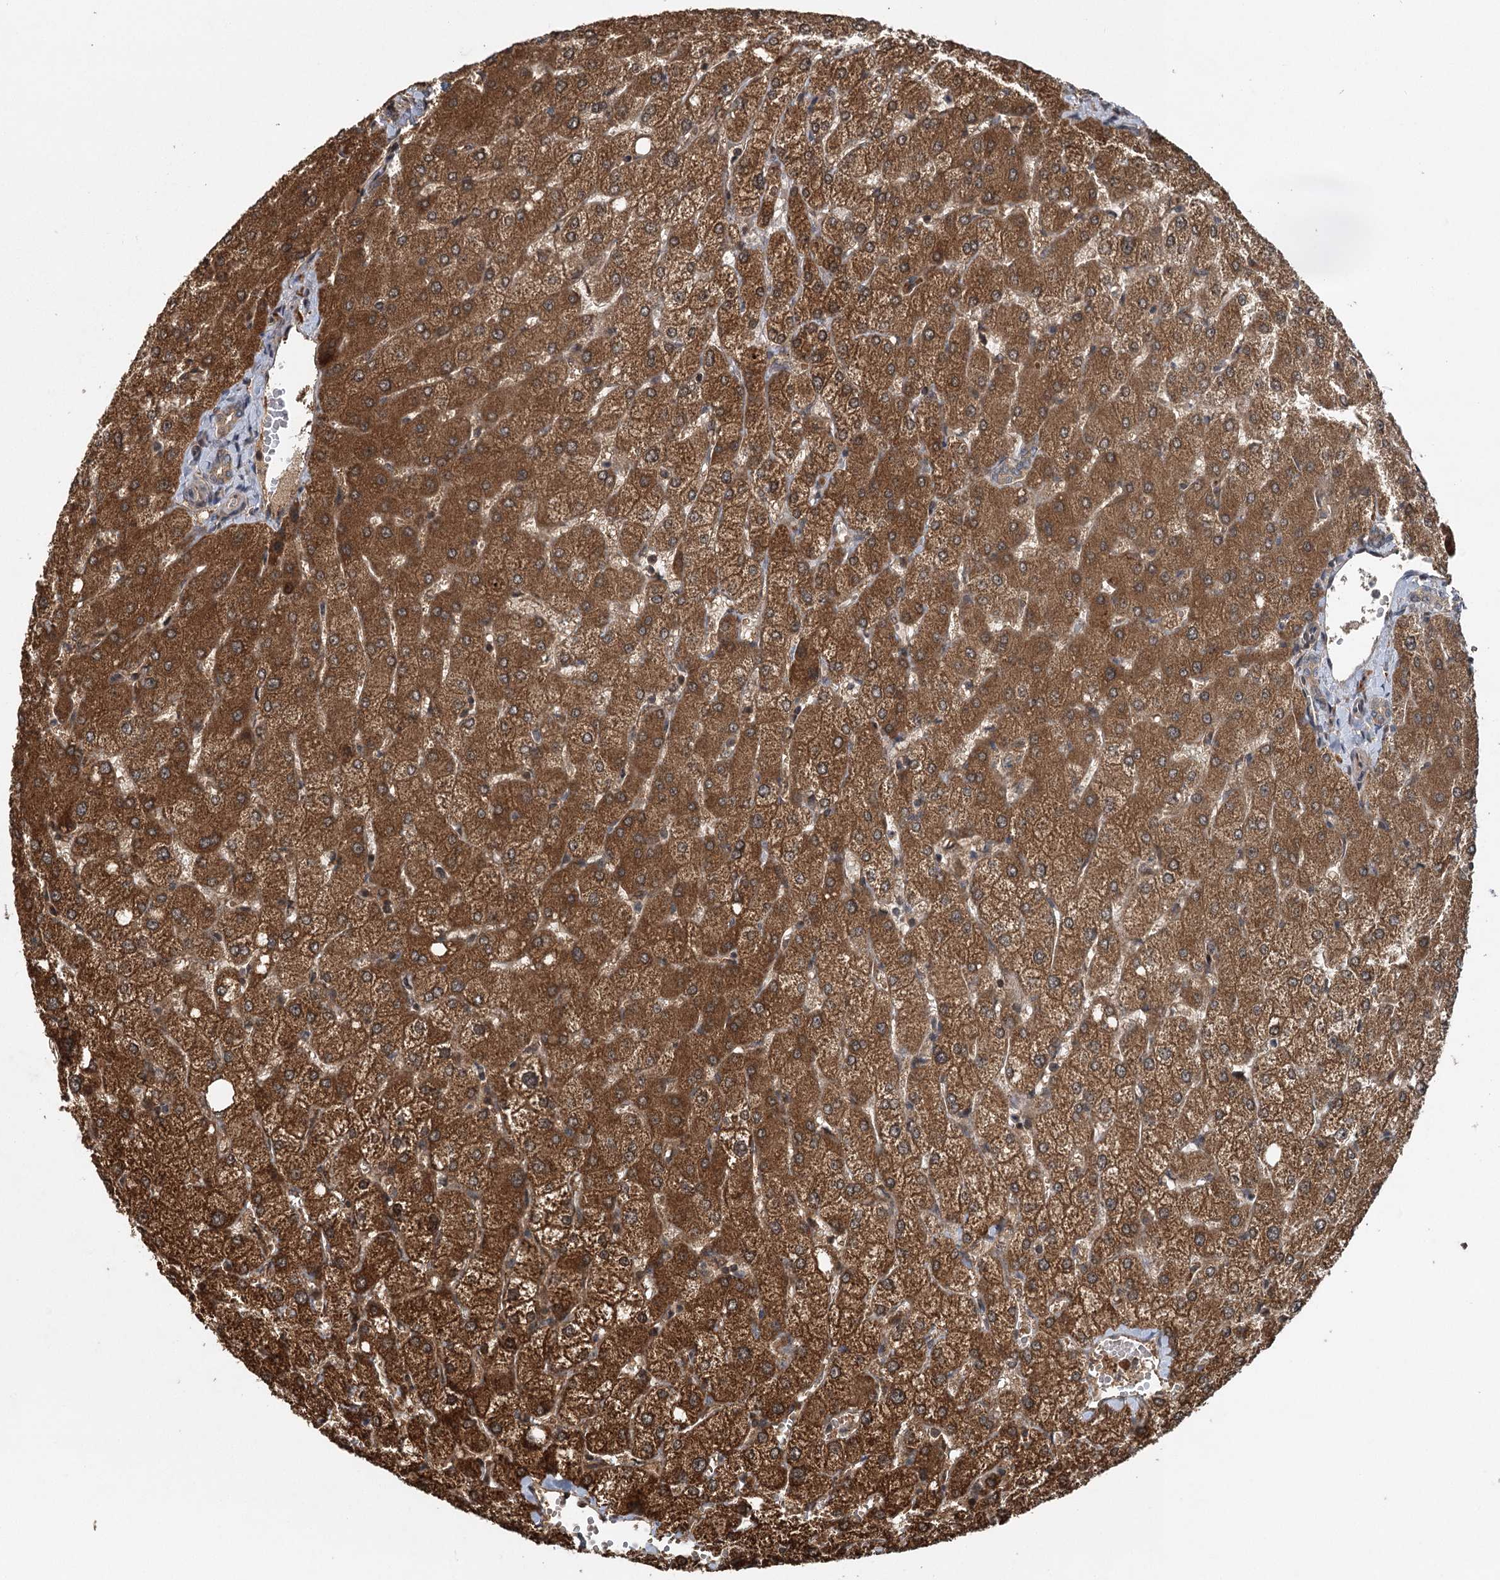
{"staining": {"intensity": "weak", "quantity": ">75%", "location": "cytoplasmic/membranous"}, "tissue": "liver", "cell_type": "Cholangiocytes", "image_type": "normal", "snomed": [{"axis": "morphology", "description": "Normal tissue, NOS"}, {"axis": "topography", "description": "Liver"}], "caption": "A photomicrograph showing weak cytoplasmic/membranous expression in approximately >75% of cholangiocytes in unremarkable liver, as visualized by brown immunohistochemical staining.", "gene": "INSIG2", "patient": {"sex": "female", "age": 54}}